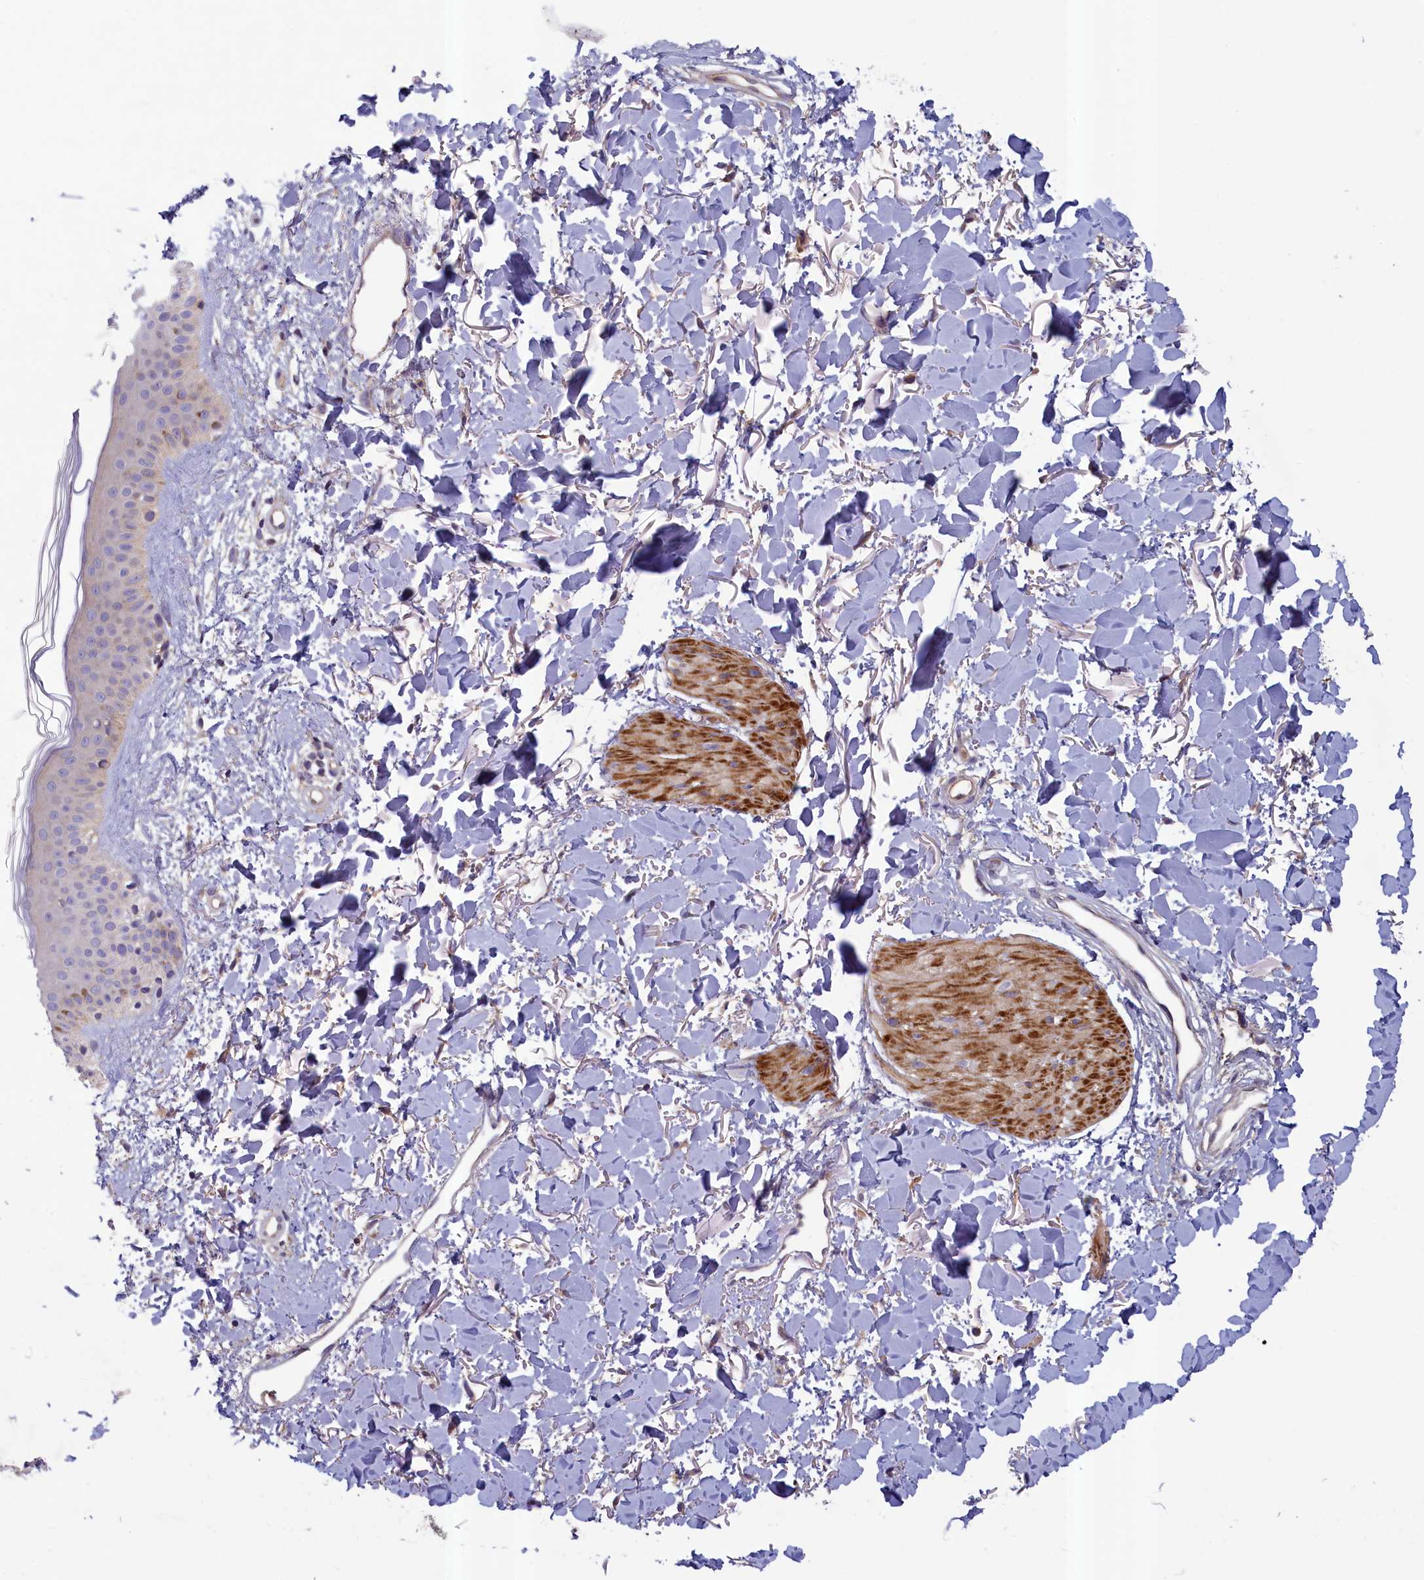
{"staining": {"intensity": "negative", "quantity": "none", "location": "none"}, "tissue": "skin", "cell_type": "Fibroblasts", "image_type": "normal", "snomed": [{"axis": "morphology", "description": "Normal tissue, NOS"}, {"axis": "topography", "description": "Skin"}], "caption": "The photomicrograph exhibits no staining of fibroblasts in benign skin. (DAB (3,3'-diaminobenzidine) immunohistochemistry (IHC) with hematoxylin counter stain).", "gene": "NUBP1", "patient": {"sex": "female", "age": 58}}